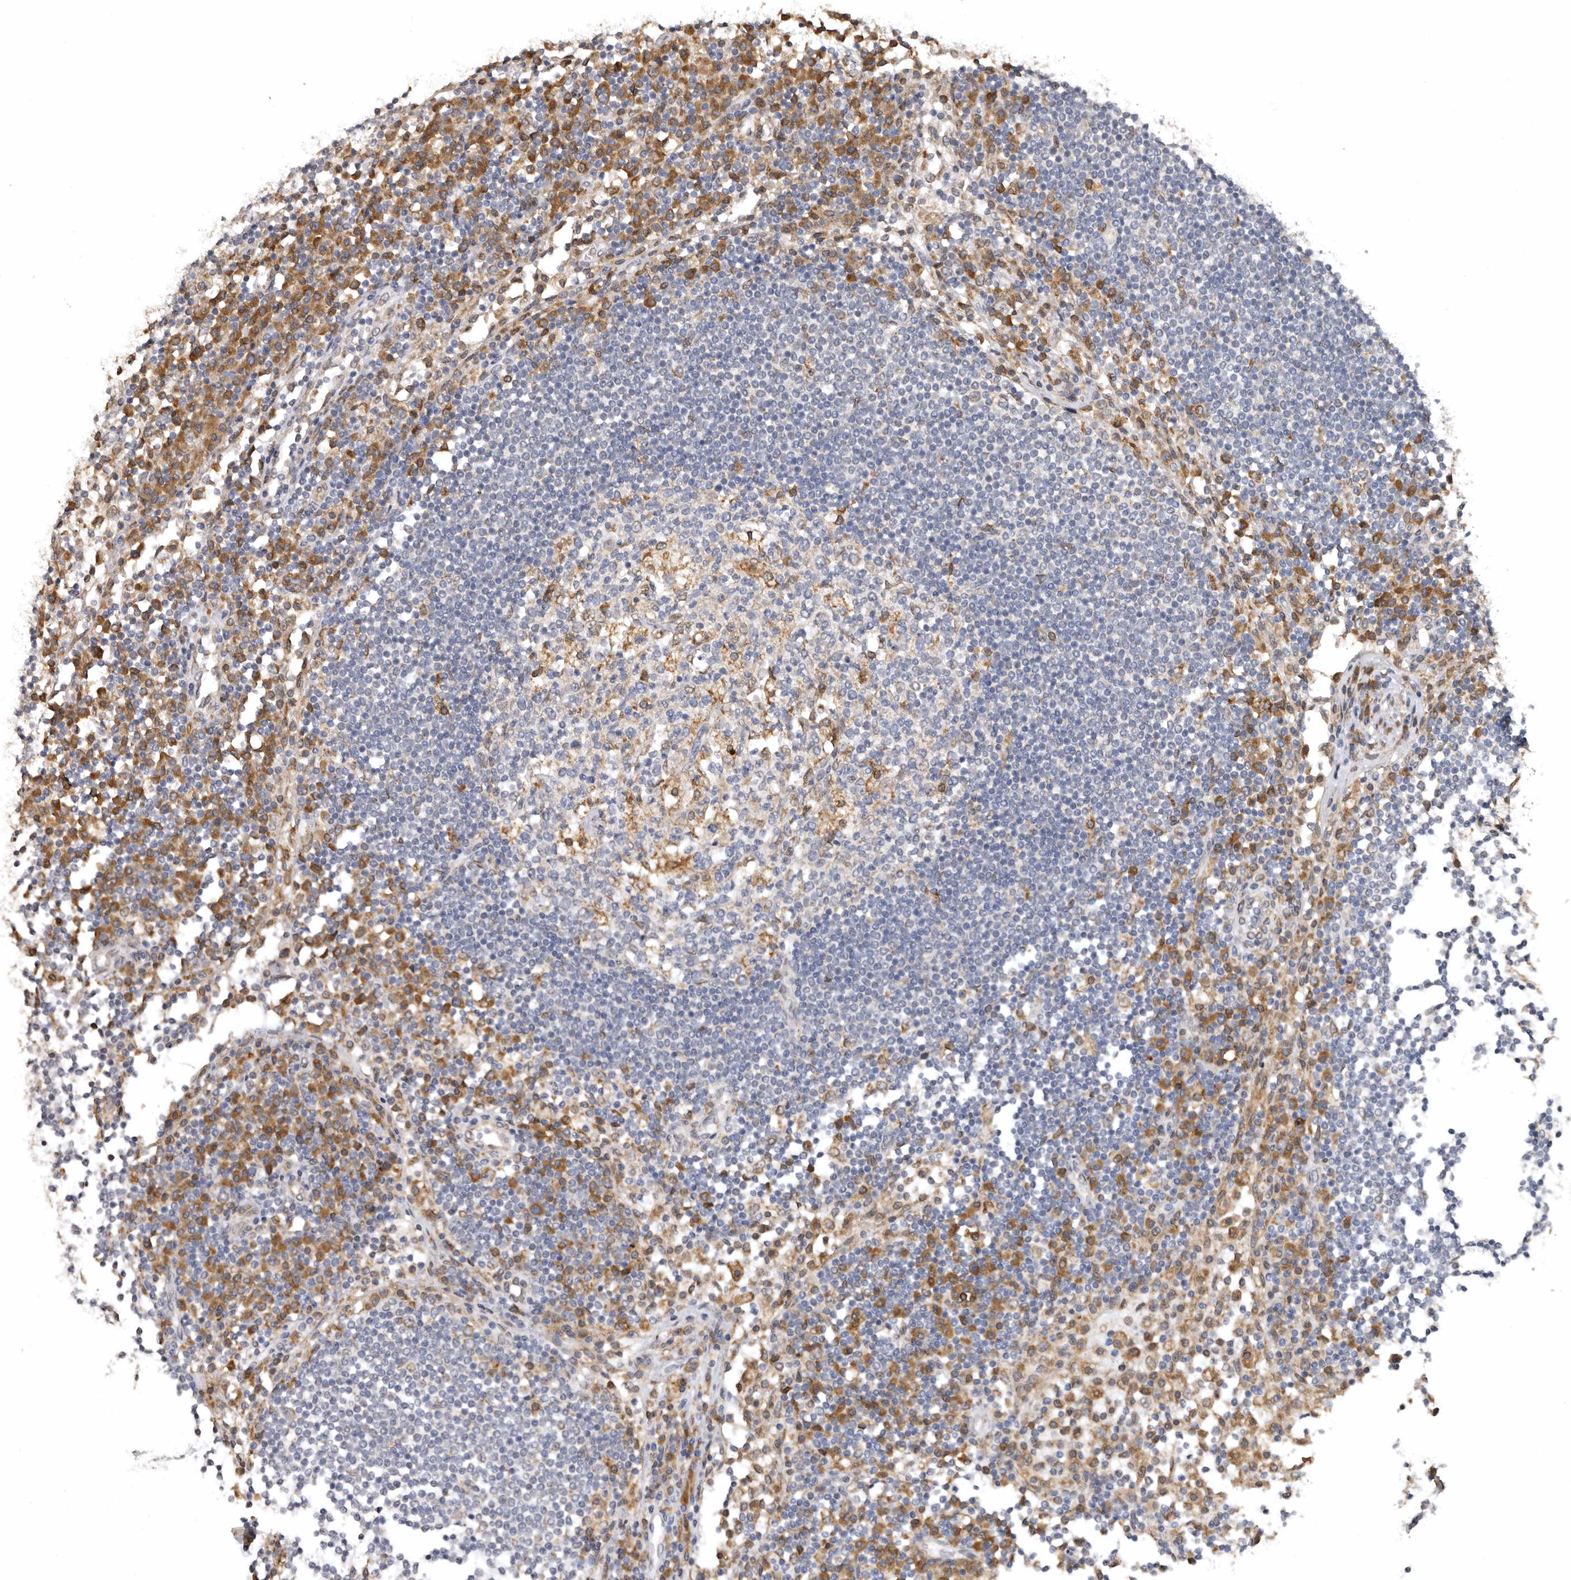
{"staining": {"intensity": "moderate", "quantity": "<25%", "location": "cytoplasmic/membranous"}, "tissue": "lymph node", "cell_type": "Germinal center cells", "image_type": "normal", "snomed": [{"axis": "morphology", "description": "Normal tissue, NOS"}, {"axis": "topography", "description": "Lymph node"}], "caption": "The image exhibits immunohistochemical staining of normal lymph node. There is moderate cytoplasmic/membranous staining is appreciated in about <25% of germinal center cells.", "gene": "INKA2", "patient": {"sex": "female", "age": 53}}